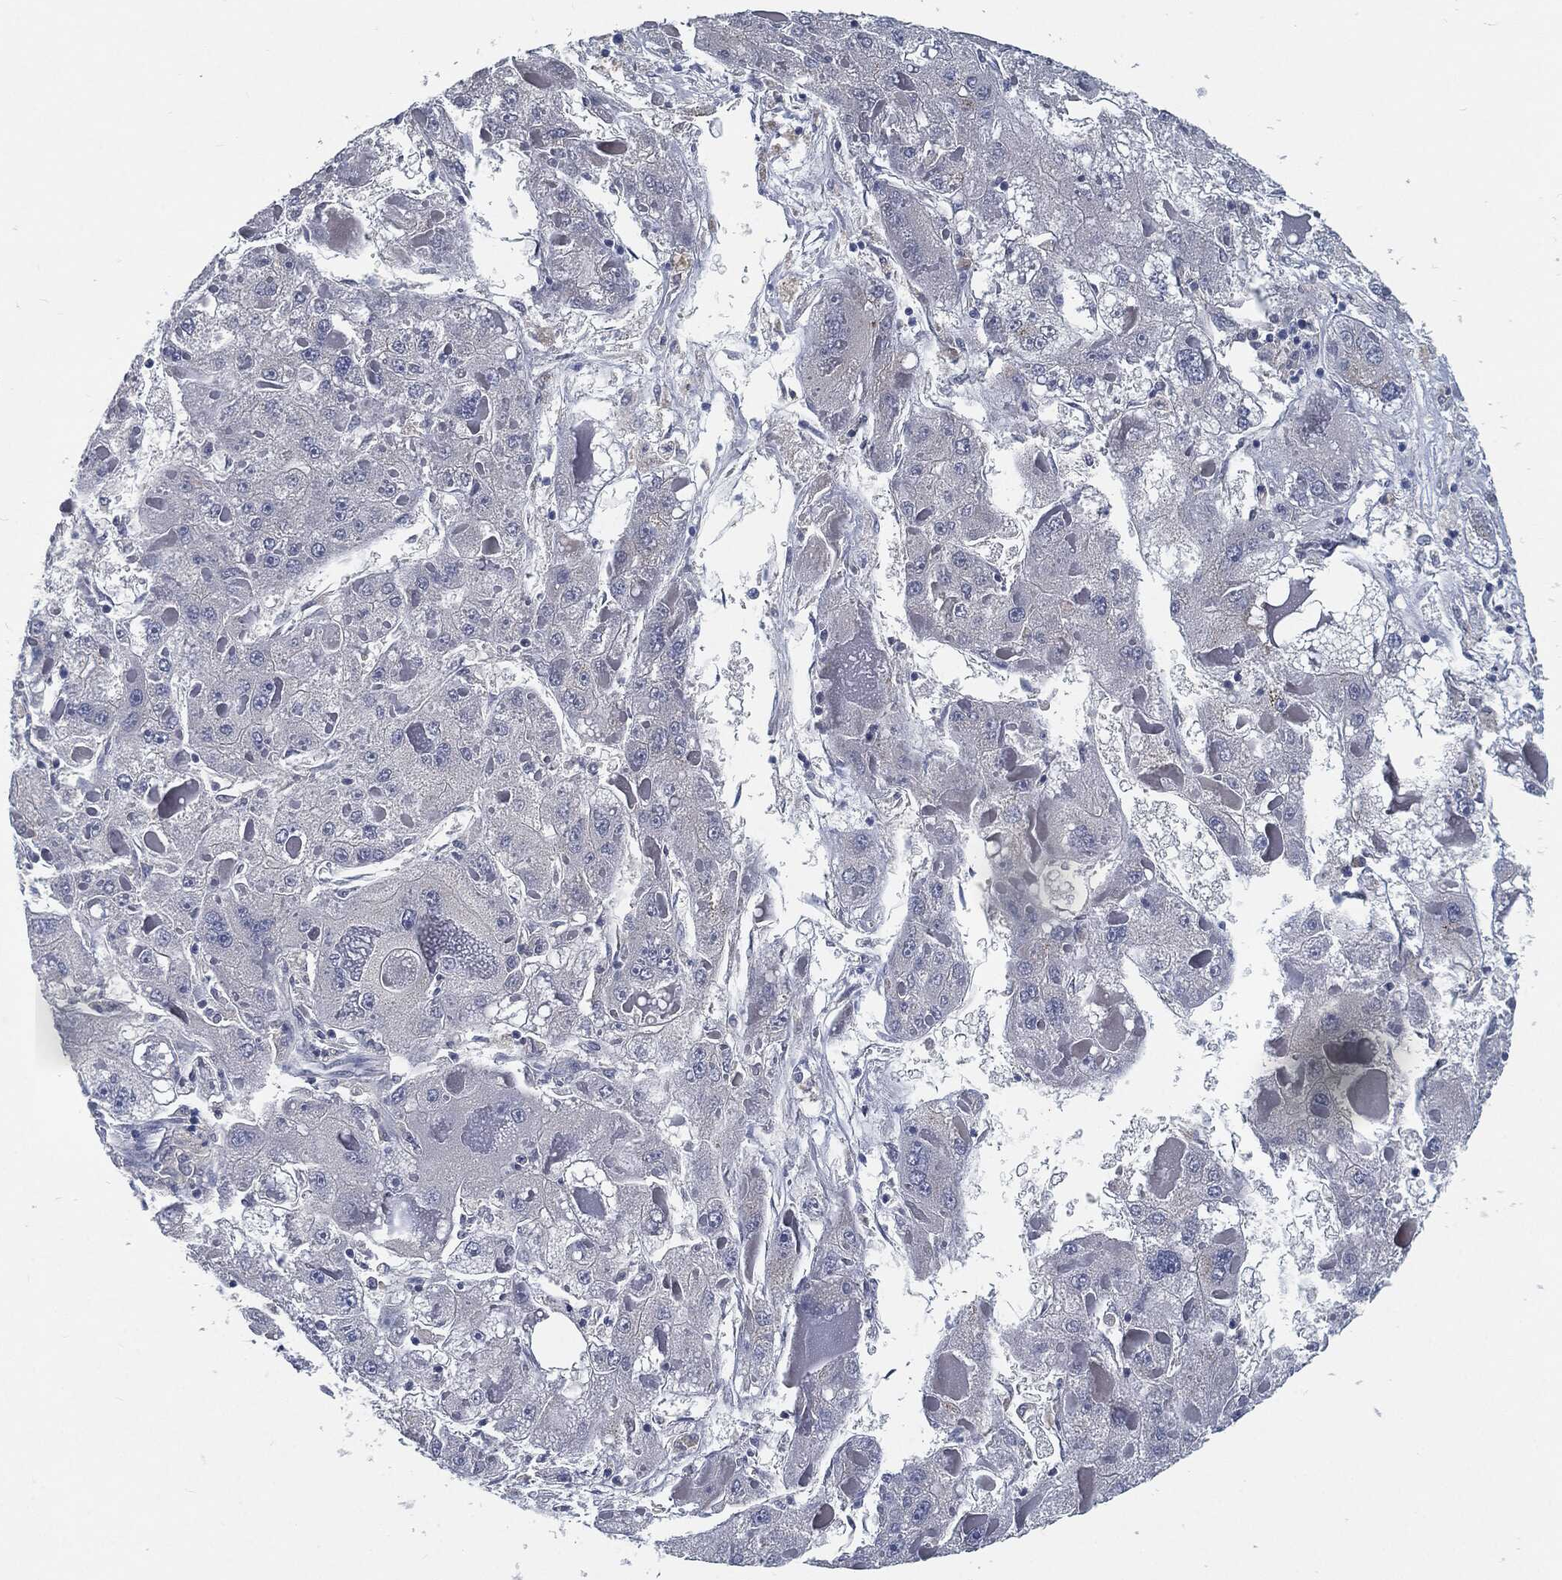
{"staining": {"intensity": "strong", "quantity": "<25%", "location": "cytoplasmic/membranous"}, "tissue": "liver cancer", "cell_type": "Tumor cells", "image_type": "cancer", "snomed": [{"axis": "morphology", "description": "Carcinoma, Hepatocellular, NOS"}, {"axis": "topography", "description": "Liver"}], "caption": "Protein expression analysis of human liver hepatocellular carcinoma reveals strong cytoplasmic/membranous staining in approximately <25% of tumor cells. (DAB (3,3'-diaminobenzidine) IHC, brown staining for protein, blue staining for nuclei).", "gene": "MST1", "patient": {"sex": "female", "age": 73}}